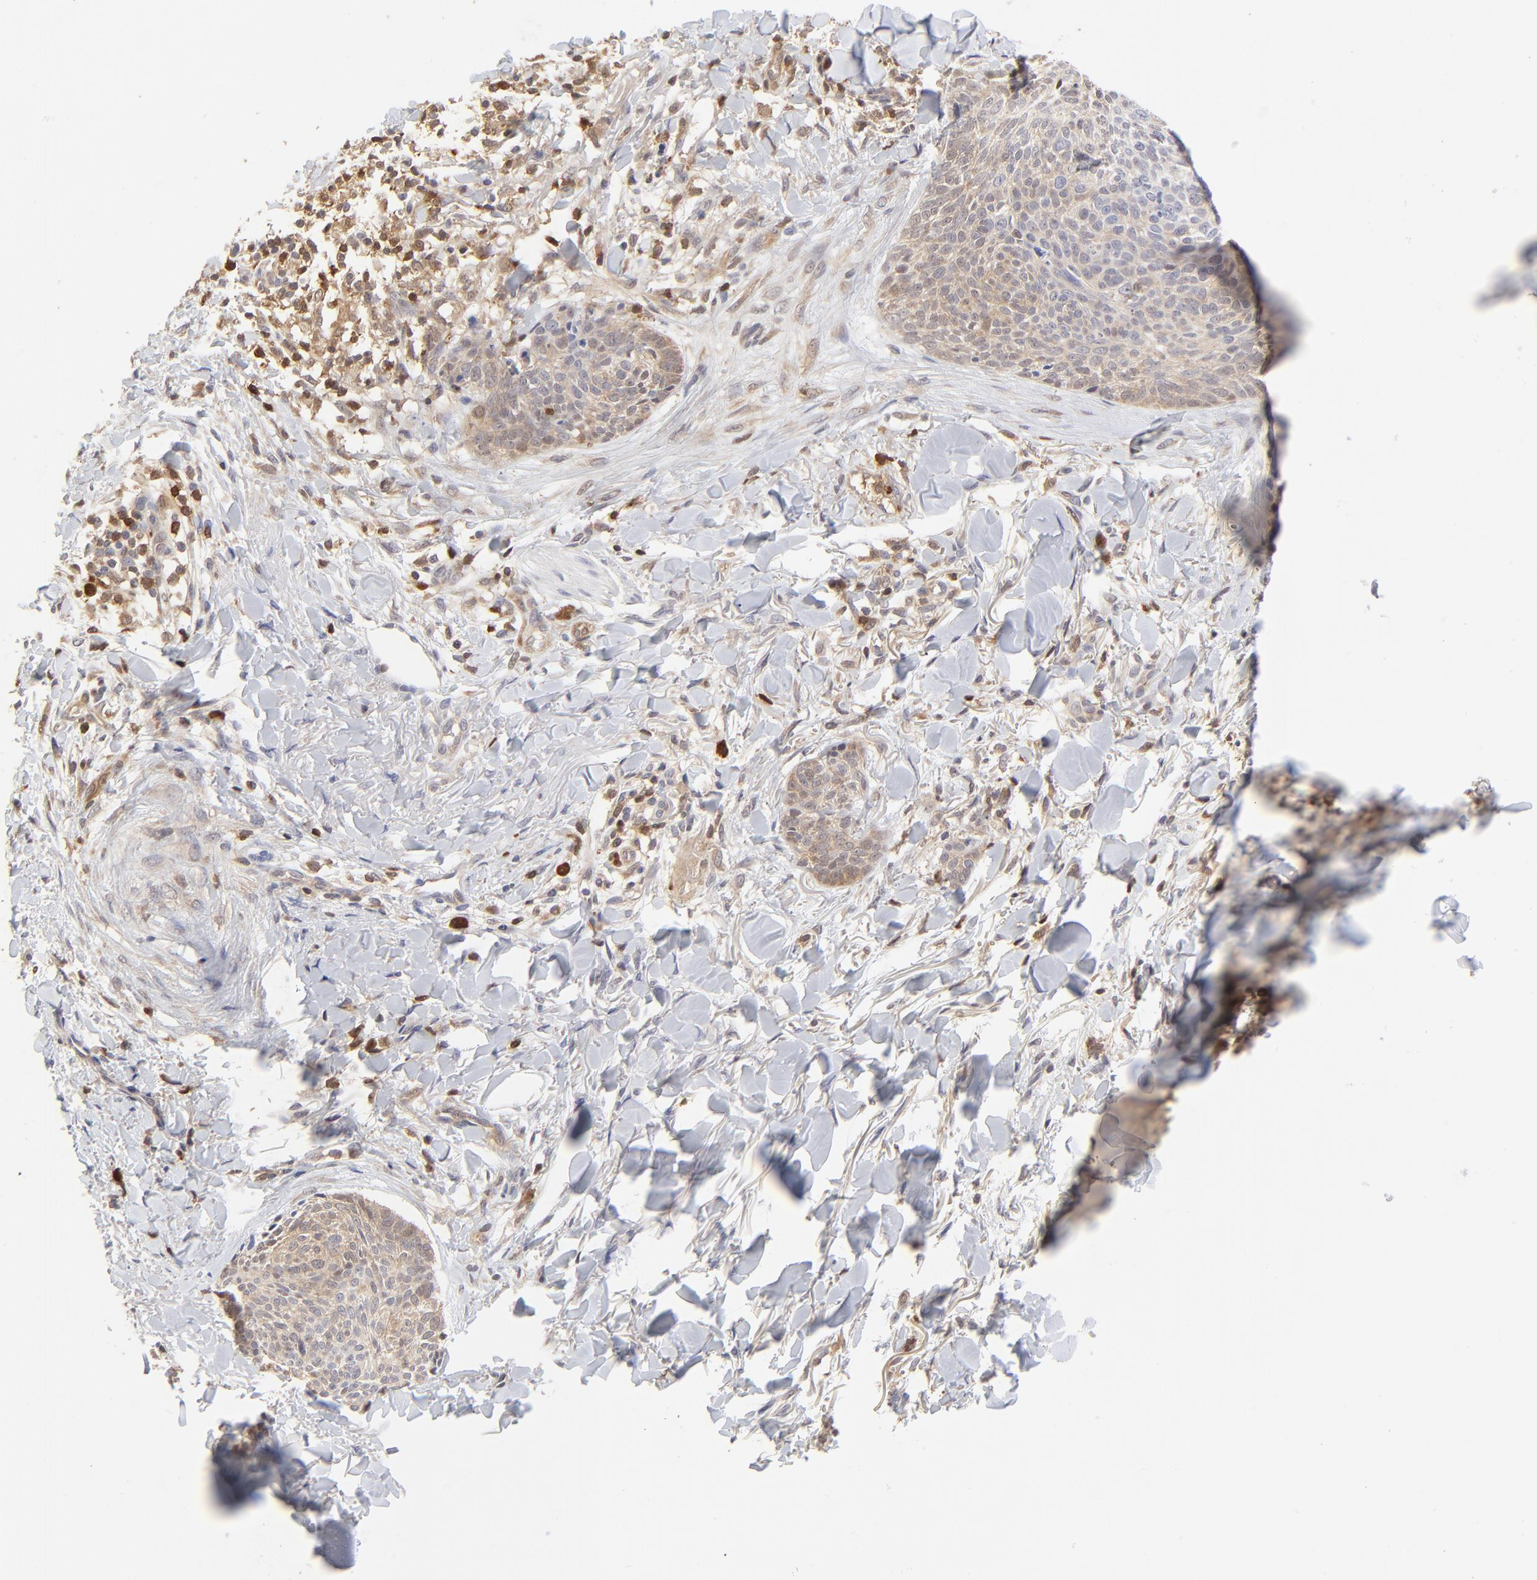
{"staining": {"intensity": "negative", "quantity": "none", "location": "none"}, "tissue": "skin cancer", "cell_type": "Tumor cells", "image_type": "cancer", "snomed": [{"axis": "morphology", "description": "Normal tissue, NOS"}, {"axis": "morphology", "description": "Basal cell carcinoma"}, {"axis": "topography", "description": "Skin"}], "caption": "Immunohistochemical staining of skin cancer exhibits no significant positivity in tumor cells.", "gene": "CASP3", "patient": {"sex": "female", "age": 57}}